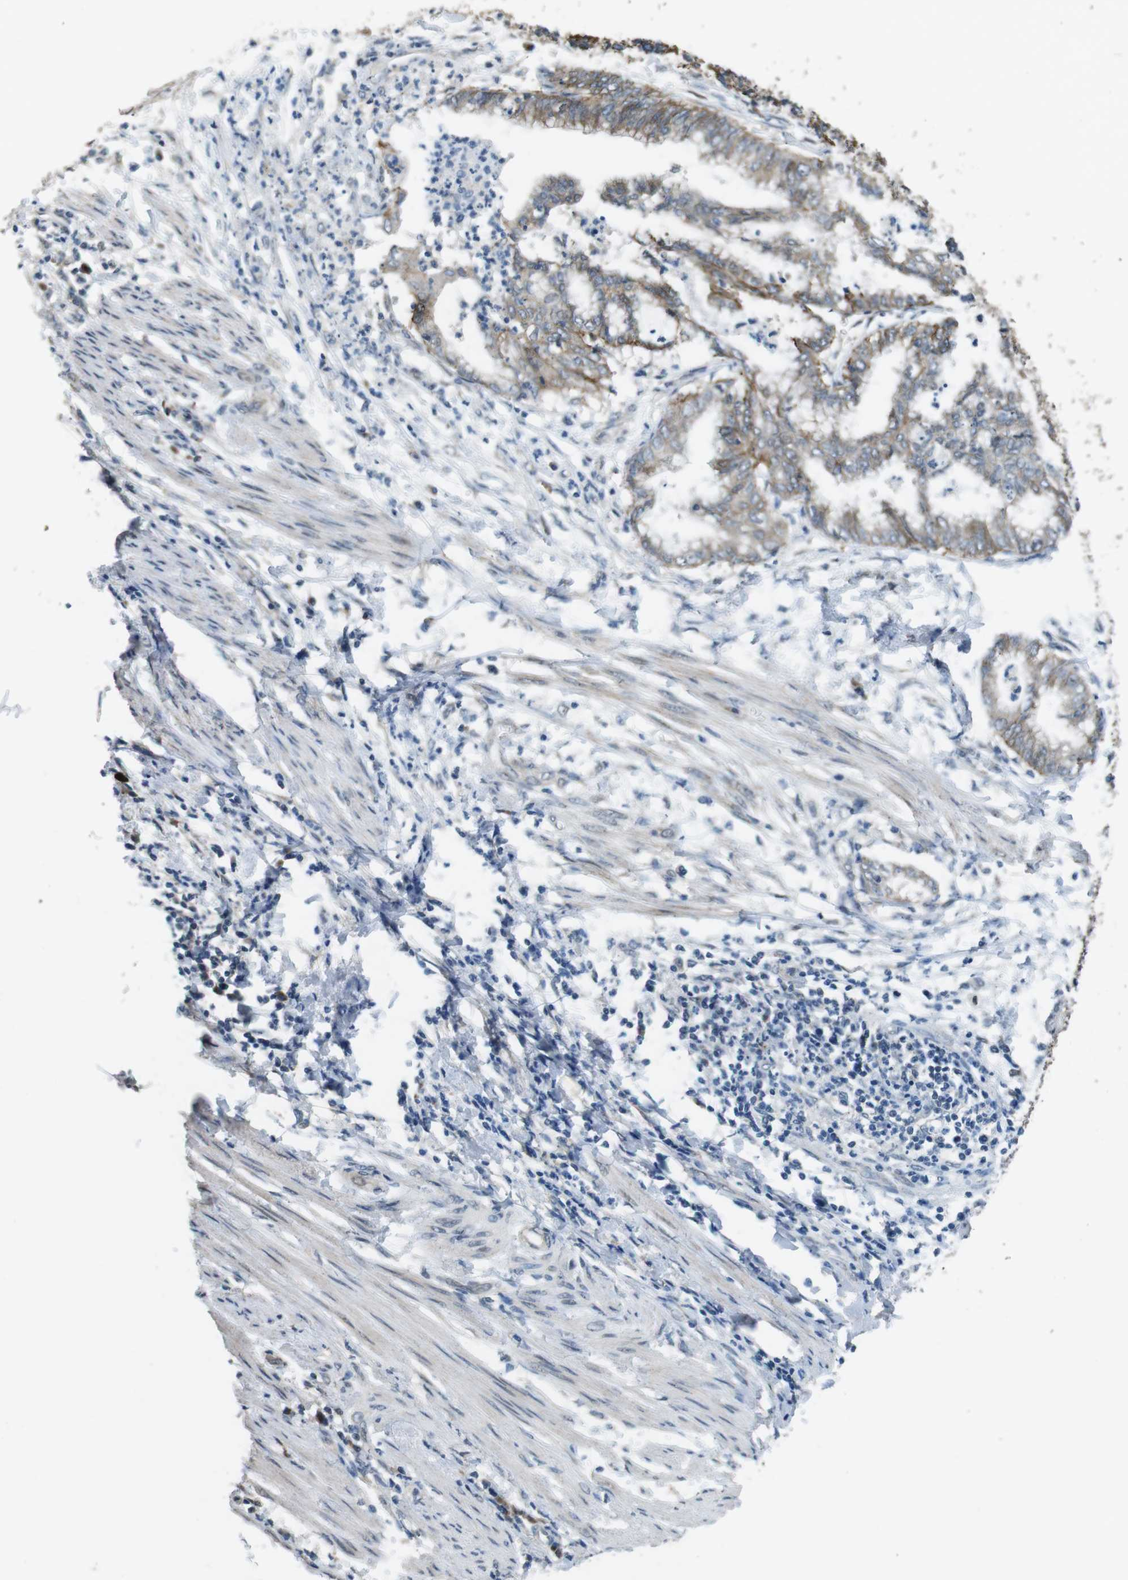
{"staining": {"intensity": "moderate", "quantity": "25%-75%", "location": "cytoplasmic/membranous"}, "tissue": "endometrial cancer", "cell_type": "Tumor cells", "image_type": "cancer", "snomed": [{"axis": "morphology", "description": "Necrosis, NOS"}, {"axis": "morphology", "description": "Adenocarcinoma, NOS"}, {"axis": "topography", "description": "Endometrium"}], "caption": "Immunohistochemistry (DAB (3,3'-diaminobenzidine)) staining of endometrial cancer (adenocarcinoma) reveals moderate cytoplasmic/membranous protein expression in approximately 25%-75% of tumor cells.", "gene": "CLDN7", "patient": {"sex": "female", "age": 79}}